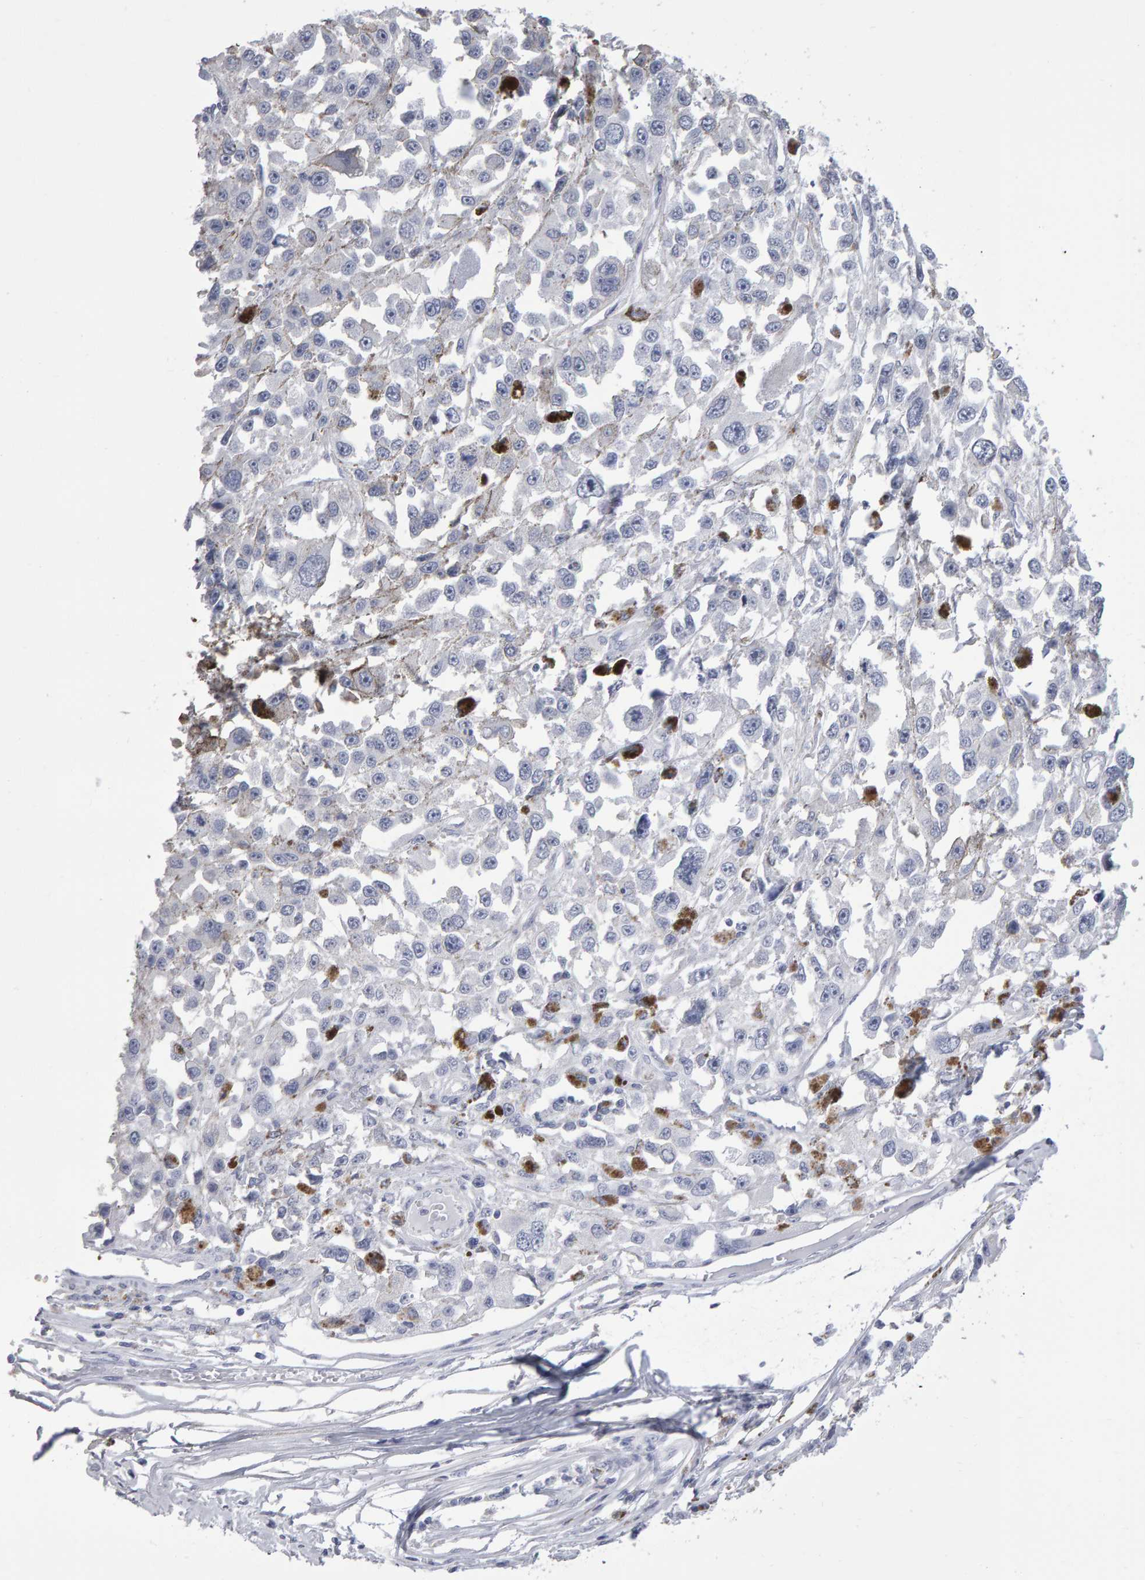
{"staining": {"intensity": "negative", "quantity": "none", "location": "none"}, "tissue": "melanoma", "cell_type": "Tumor cells", "image_type": "cancer", "snomed": [{"axis": "morphology", "description": "Malignant melanoma, Metastatic site"}, {"axis": "topography", "description": "Lymph node"}], "caption": "Immunohistochemical staining of melanoma reveals no significant positivity in tumor cells.", "gene": "NCDN", "patient": {"sex": "male", "age": 59}}